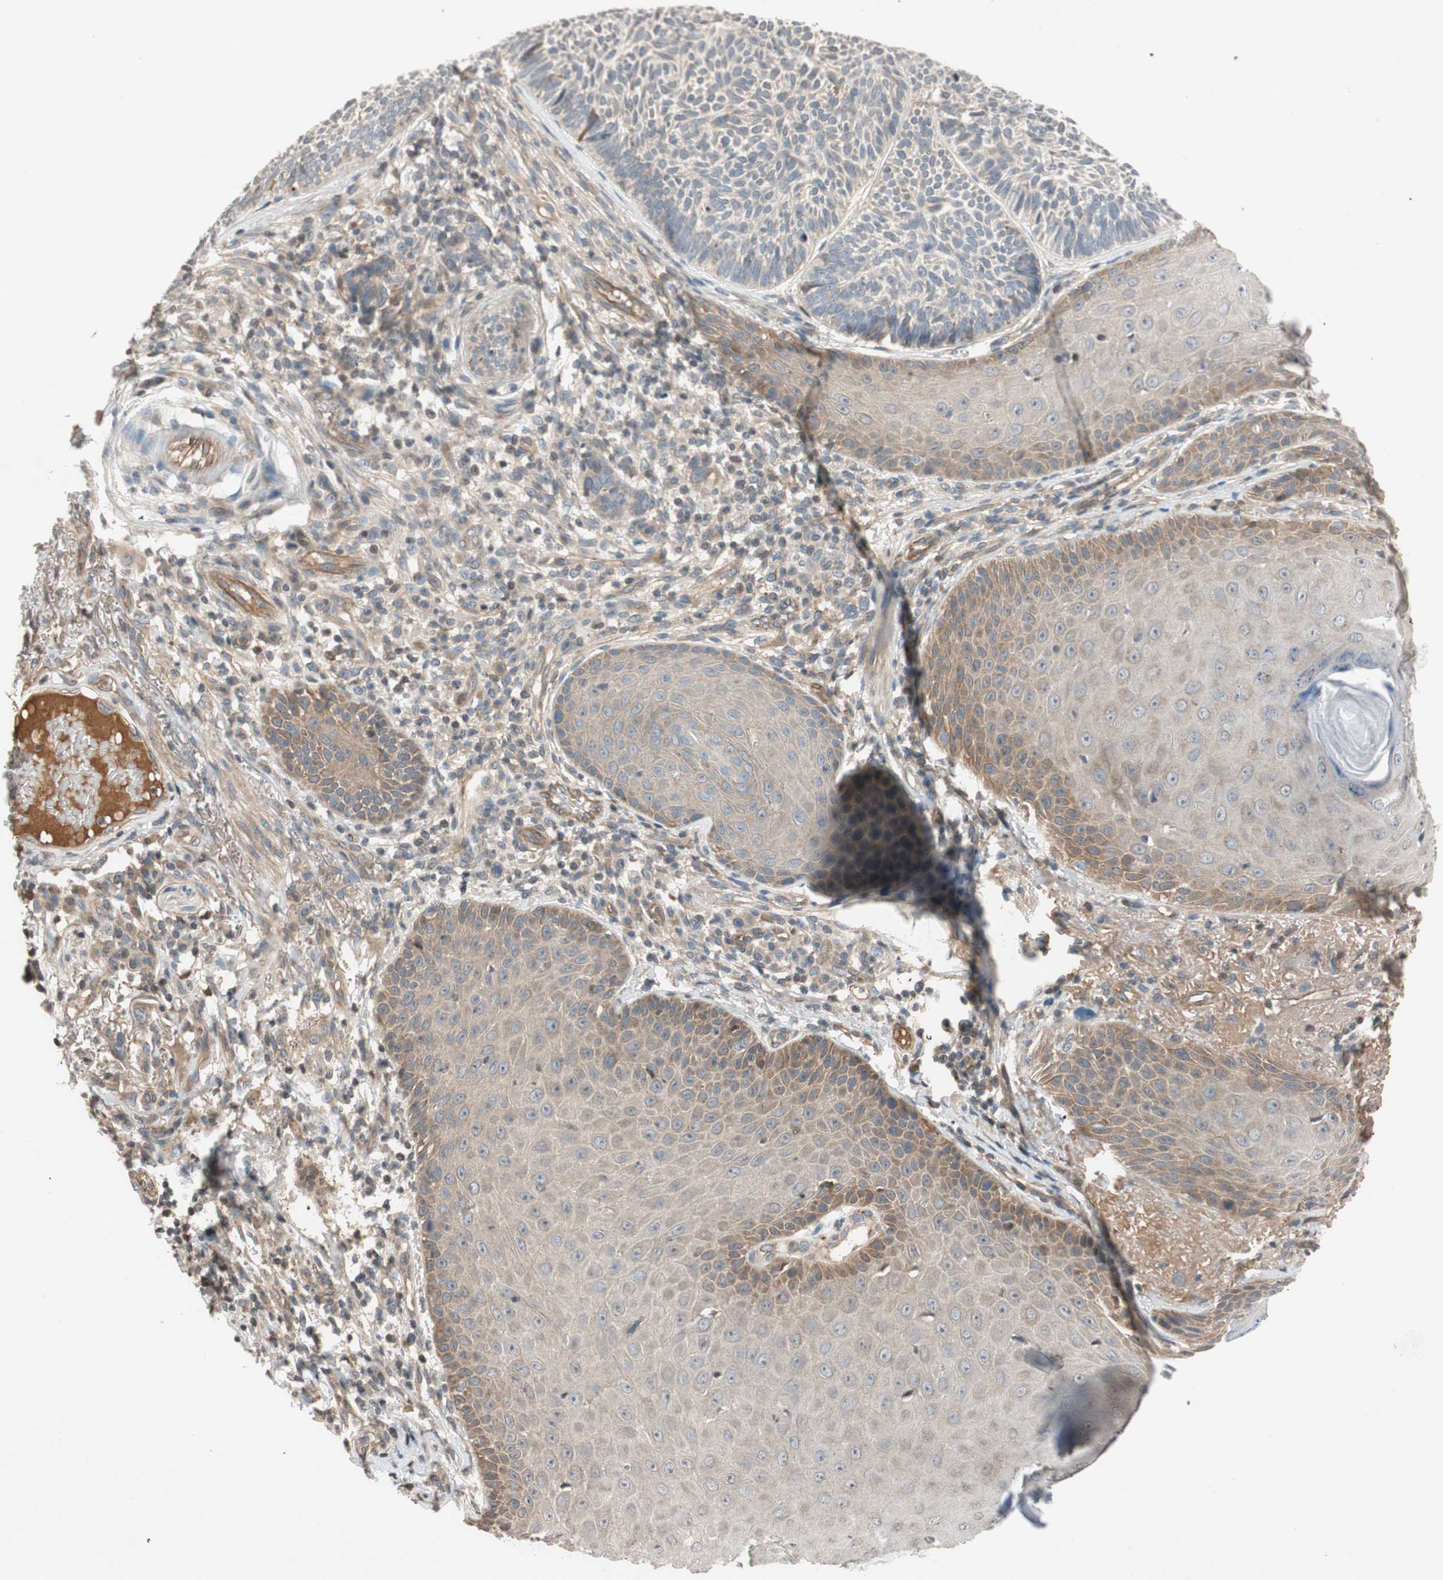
{"staining": {"intensity": "negative", "quantity": "none", "location": "none"}, "tissue": "skin cancer", "cell_type": "Tumor cells", "image_type": "cancer", "snomed": [{"axis": "morphology", "description": "Normal tissue, NOS"}, {"axis": "morphology", "description": "Basal cell carcinoma"}, {"axis": "topography", "description": "Skin"}], "caption": "Immunohistochemistry (IHC) of basal cell carcinoma (skin) demonstrates no staining in tumor cells. (Immunohistochemistry (IHC), brightfield microscopy, high magnification).", "gene": "GCLM", "patient": {"sex": "male", "age": 52}}